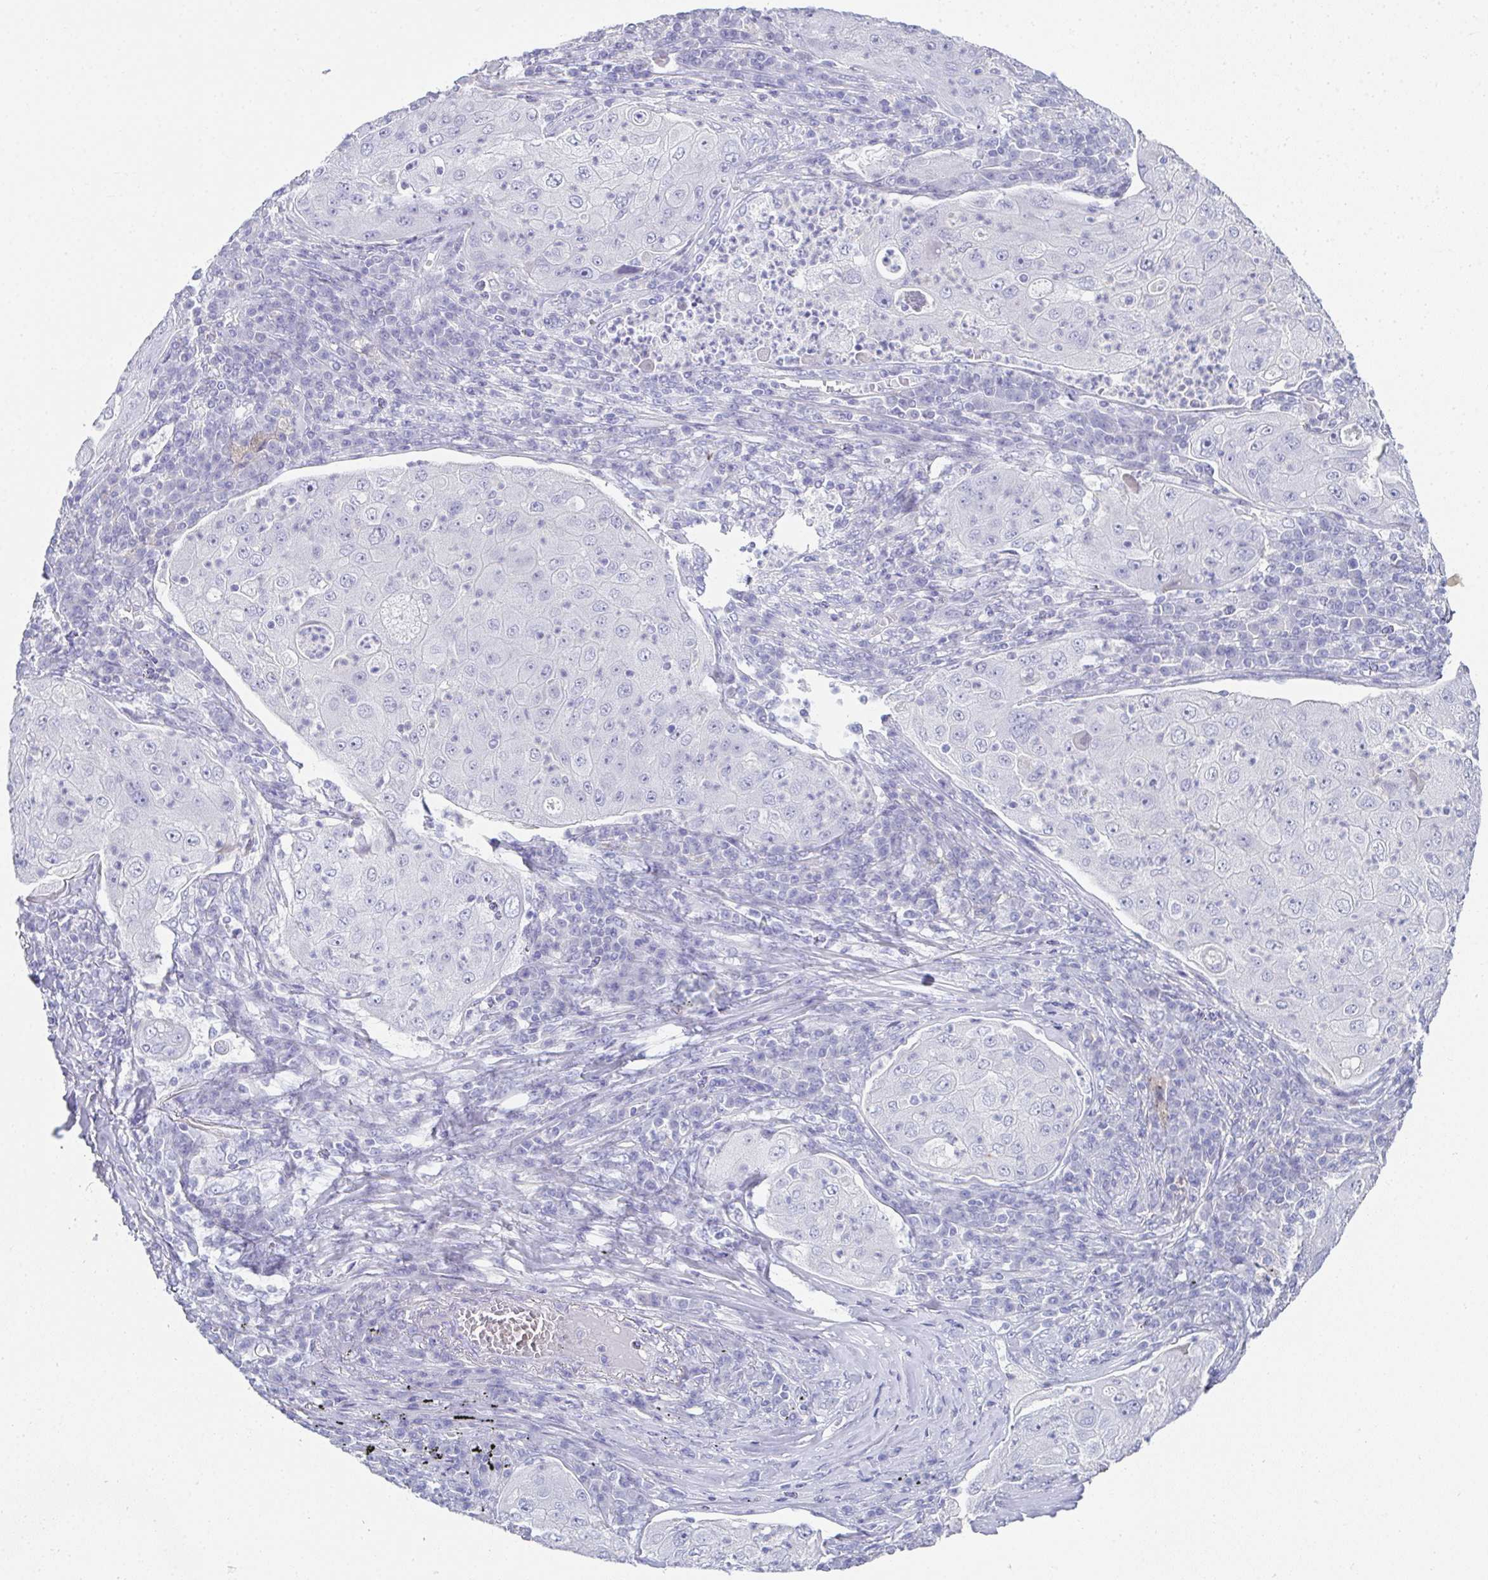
{"staining": {"intensity": "negative", "quantity": "none", "location": "none"}, "tissue": "lung cancer", "cell_type": "Tumor cells", "image_type": "cancer", "snomed": [{"axis": "morphology", "description": "Squamous cell carcinoma, NOS"}, {"axis": "topography", "description": "Lung"}], "caption": "DAB immunohistochemical staining of human lung cancer (squamous cell carcinoma) displays no significant staining in tumor cells.", "gene": "SYCP1", "patient": {"sex": "female", "age": 59}}